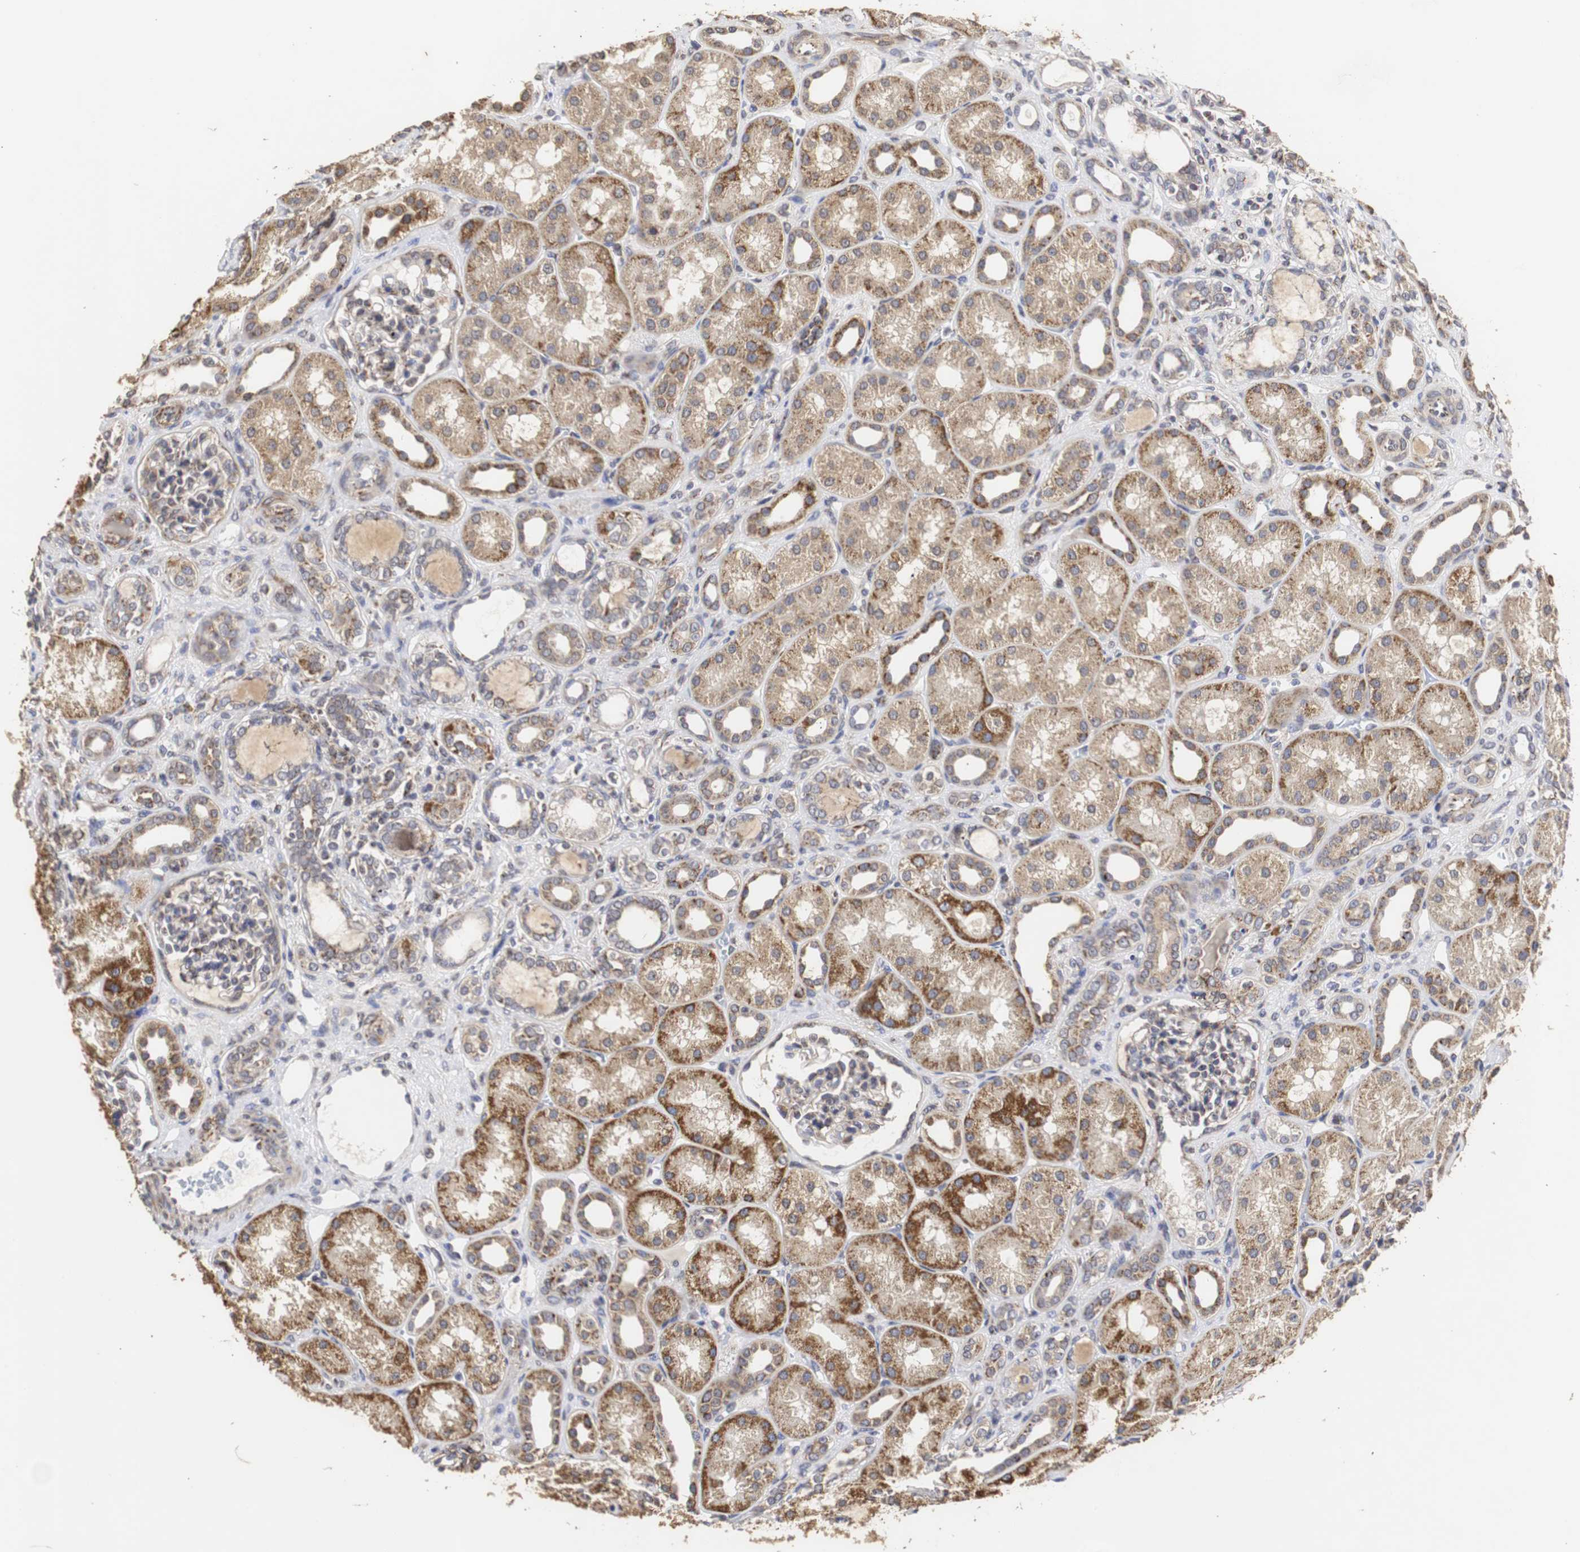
{"staining": {"intensity": "moderate", "quantity": "25%-75%", "location": "cytoplasmic/membranous"}, "tissue": "kidney", "cell_type": "Cells in glomeruli", "image_type": "normal", "snomed": [{"axis": "morphology", "description": "Normal tissue, NOS"}, {"axis": "topography", "description": "Kidney"}], "caption": "A histopathology image of kidney stained for a protein demonstrates moderate cytoplasmic/membranous brown staining in cells in glomeruli. (Brightfield microscopy of DAB IHC at high magnification).", "gene": "HSD17B10", "patient": {"sex": "male", "age": 7}}